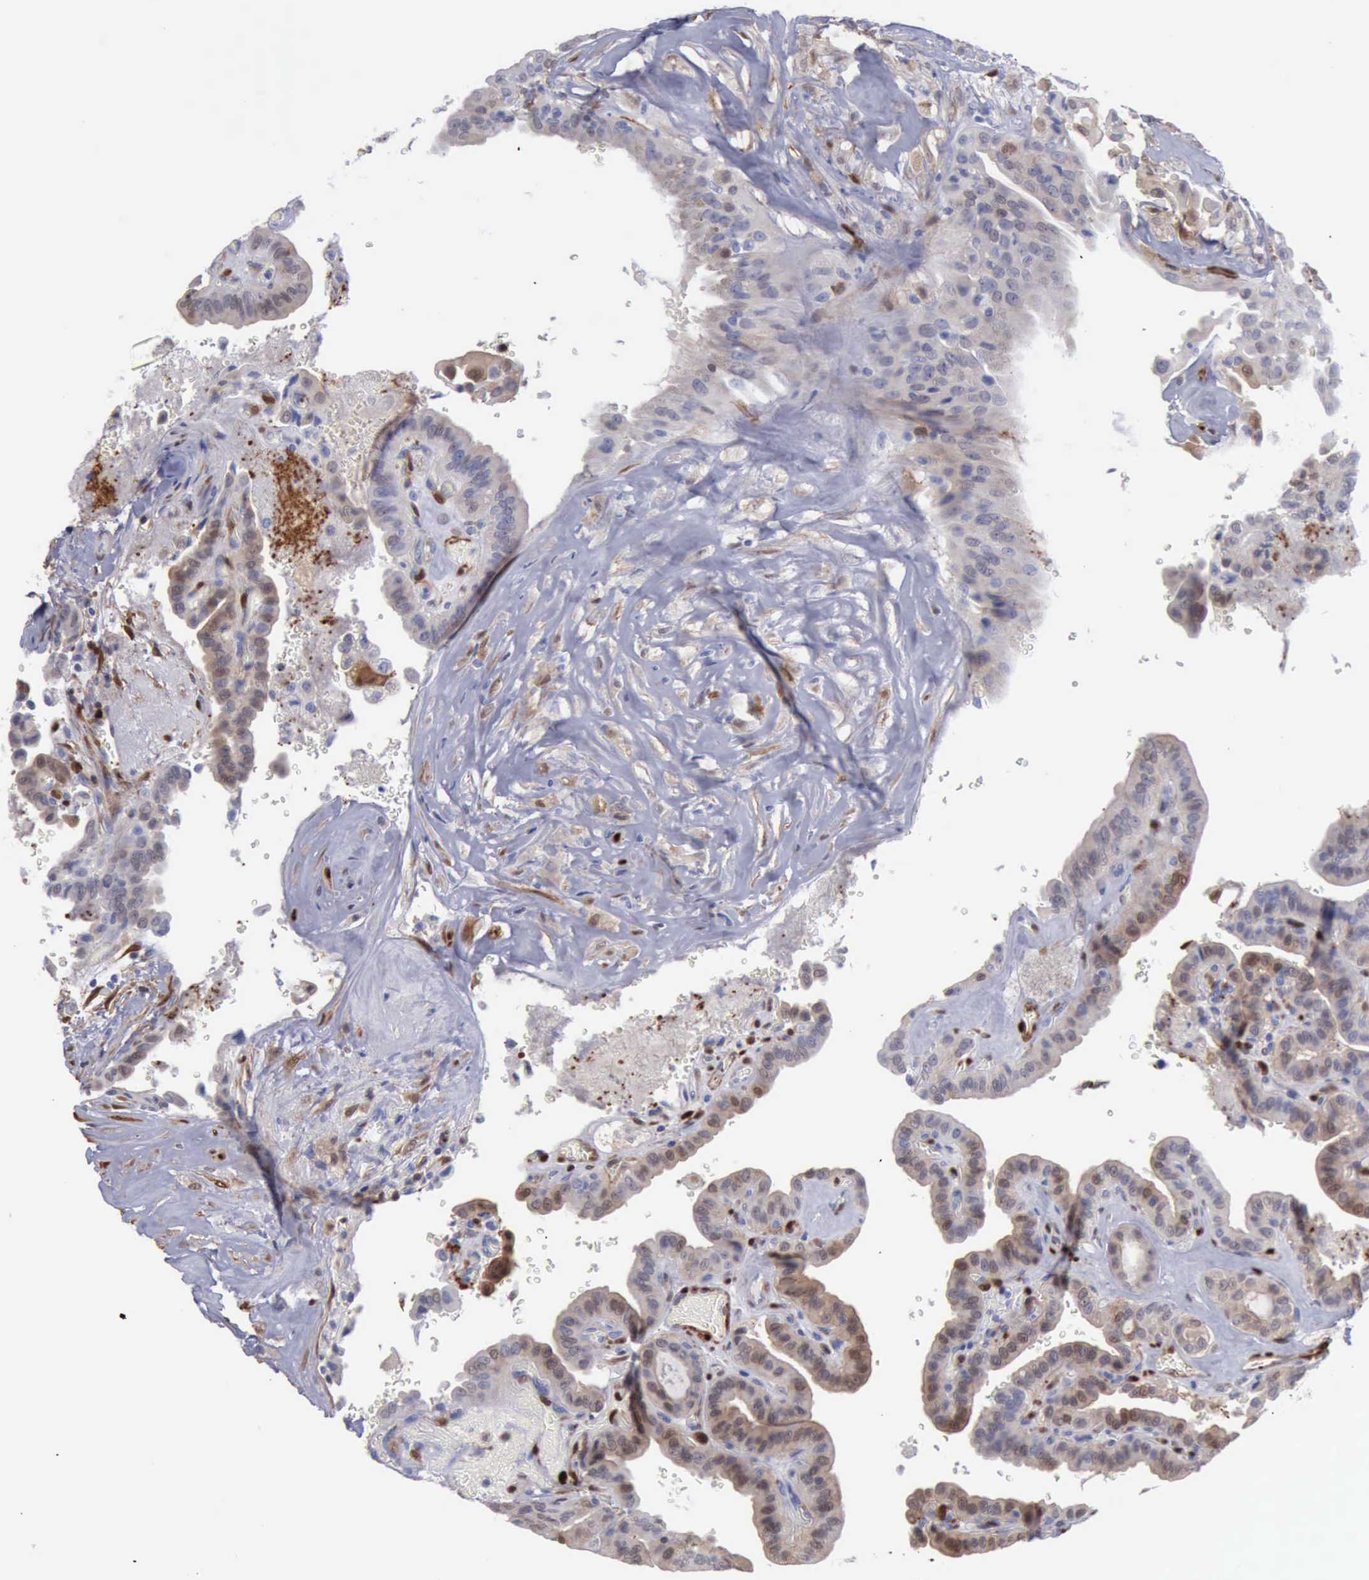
{"staining": {"intensity": "weak", "quantity": ">75%", "location": "cytoplasmic/membranous,nuclear"}, "tissue": "thyroid cancer", "cell_type": "Tumor cells", "image_type": "cancer", "snomed": [{"axis": "morphology", "description": "Papillary adenocarcinoma, NOS"}, {"axis": "topography", "description": "Thyroid gland"}], "caption": "Brown immunohistochemical staining in thyroid cancer (papillary adenocarcinoma) shows weak cytoplasmic/membranous and nuclear positivity in approximately >75% of tumor cells.", "gene": "FHL1", "patient": {"sex": "male", "age": 87}}